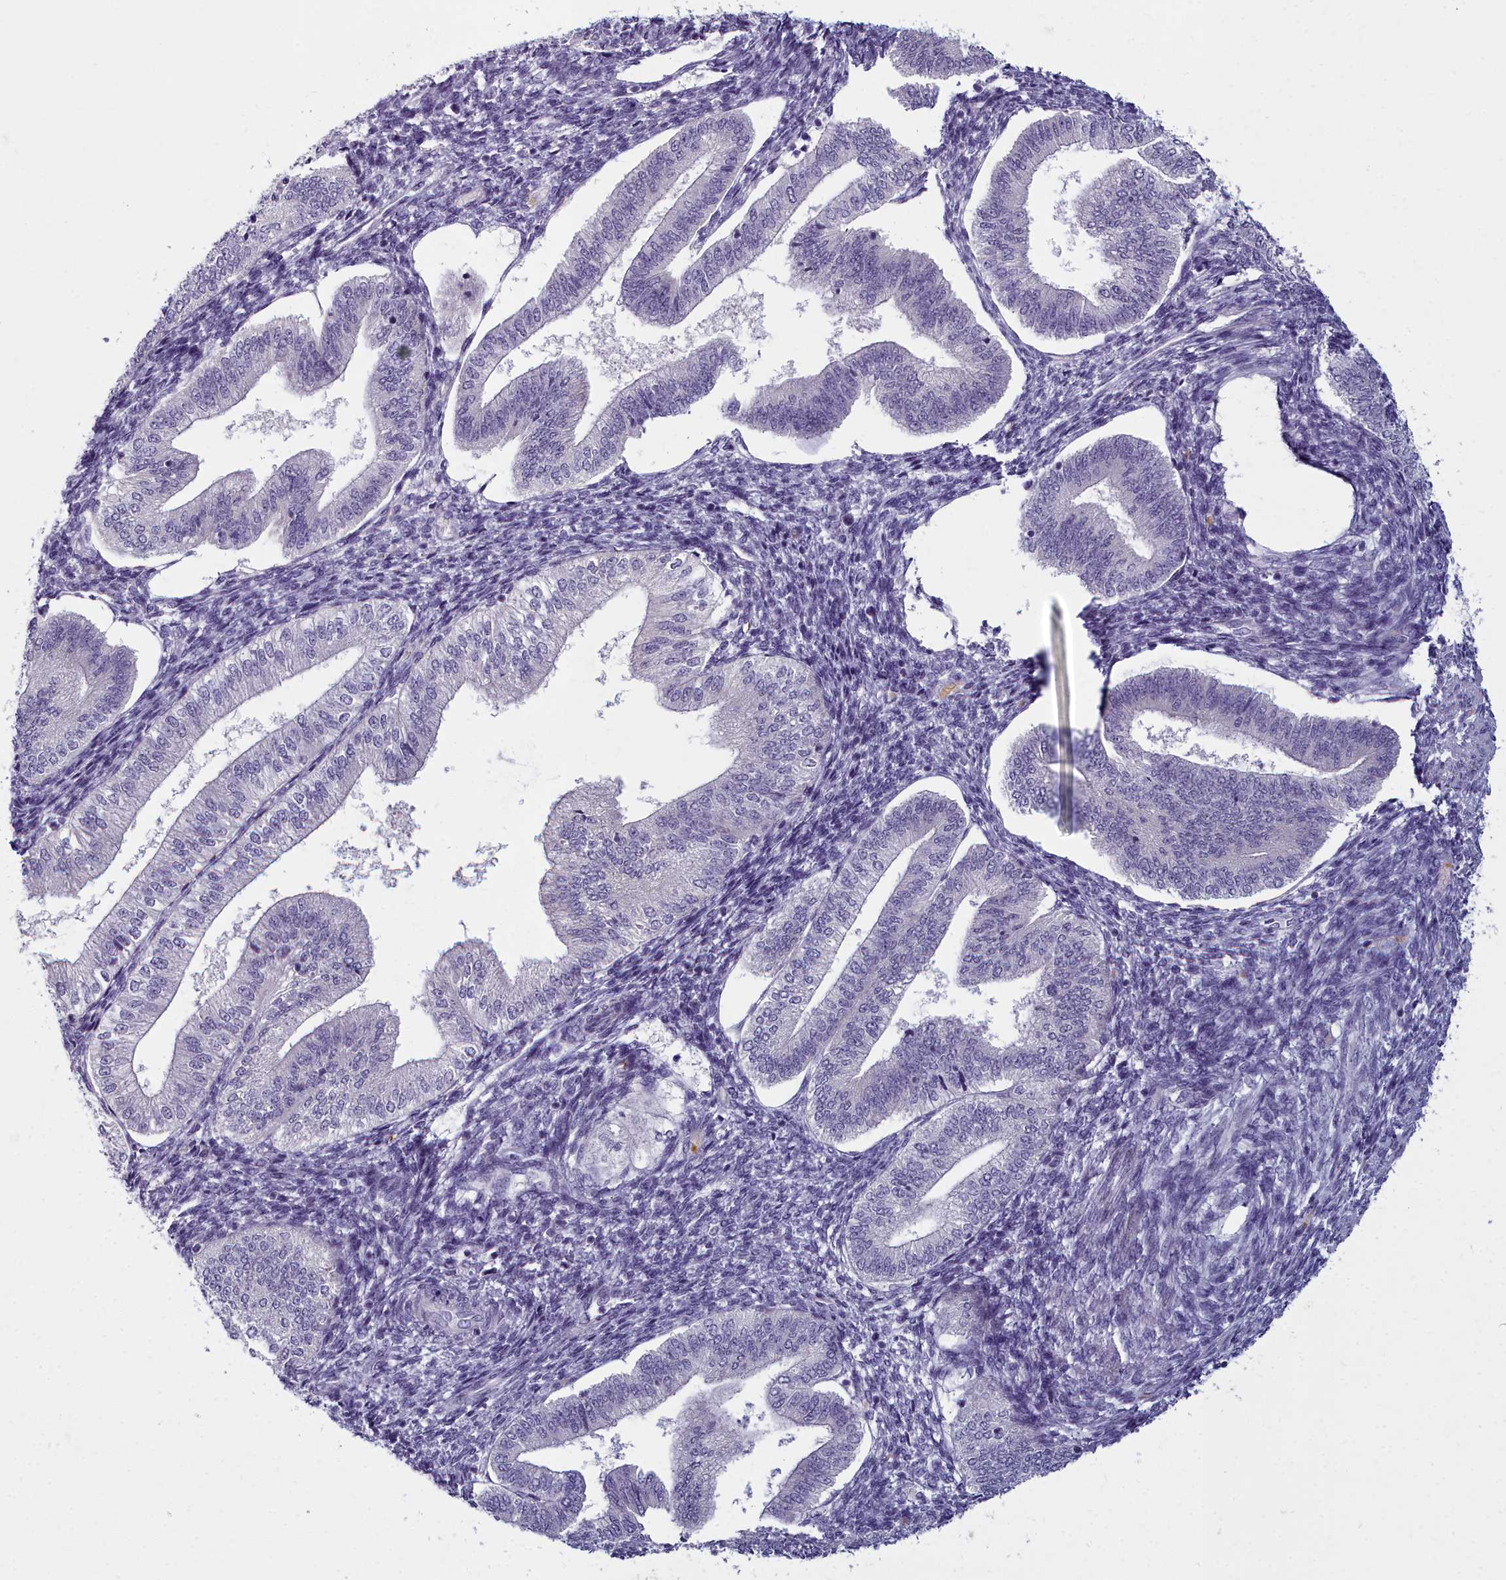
{"staining": {"intensity": "negative", "quantity": "none", "location": "none"}, "tissue": "endometrium", "cell_type": "Cells in endometrial stroma", "image_type": "normal", "snomed": [{"axis": "morphology", "description": "Normal tissue, NOS"}, {"axis": "topography", "description": "Endometrium"}], "caption": "The photomicrograph exhibits no significant expression in cells in endometrial stroma of endometrium.", "gene": "ARL15", "patient": {"sex": "female", "age": 34}}